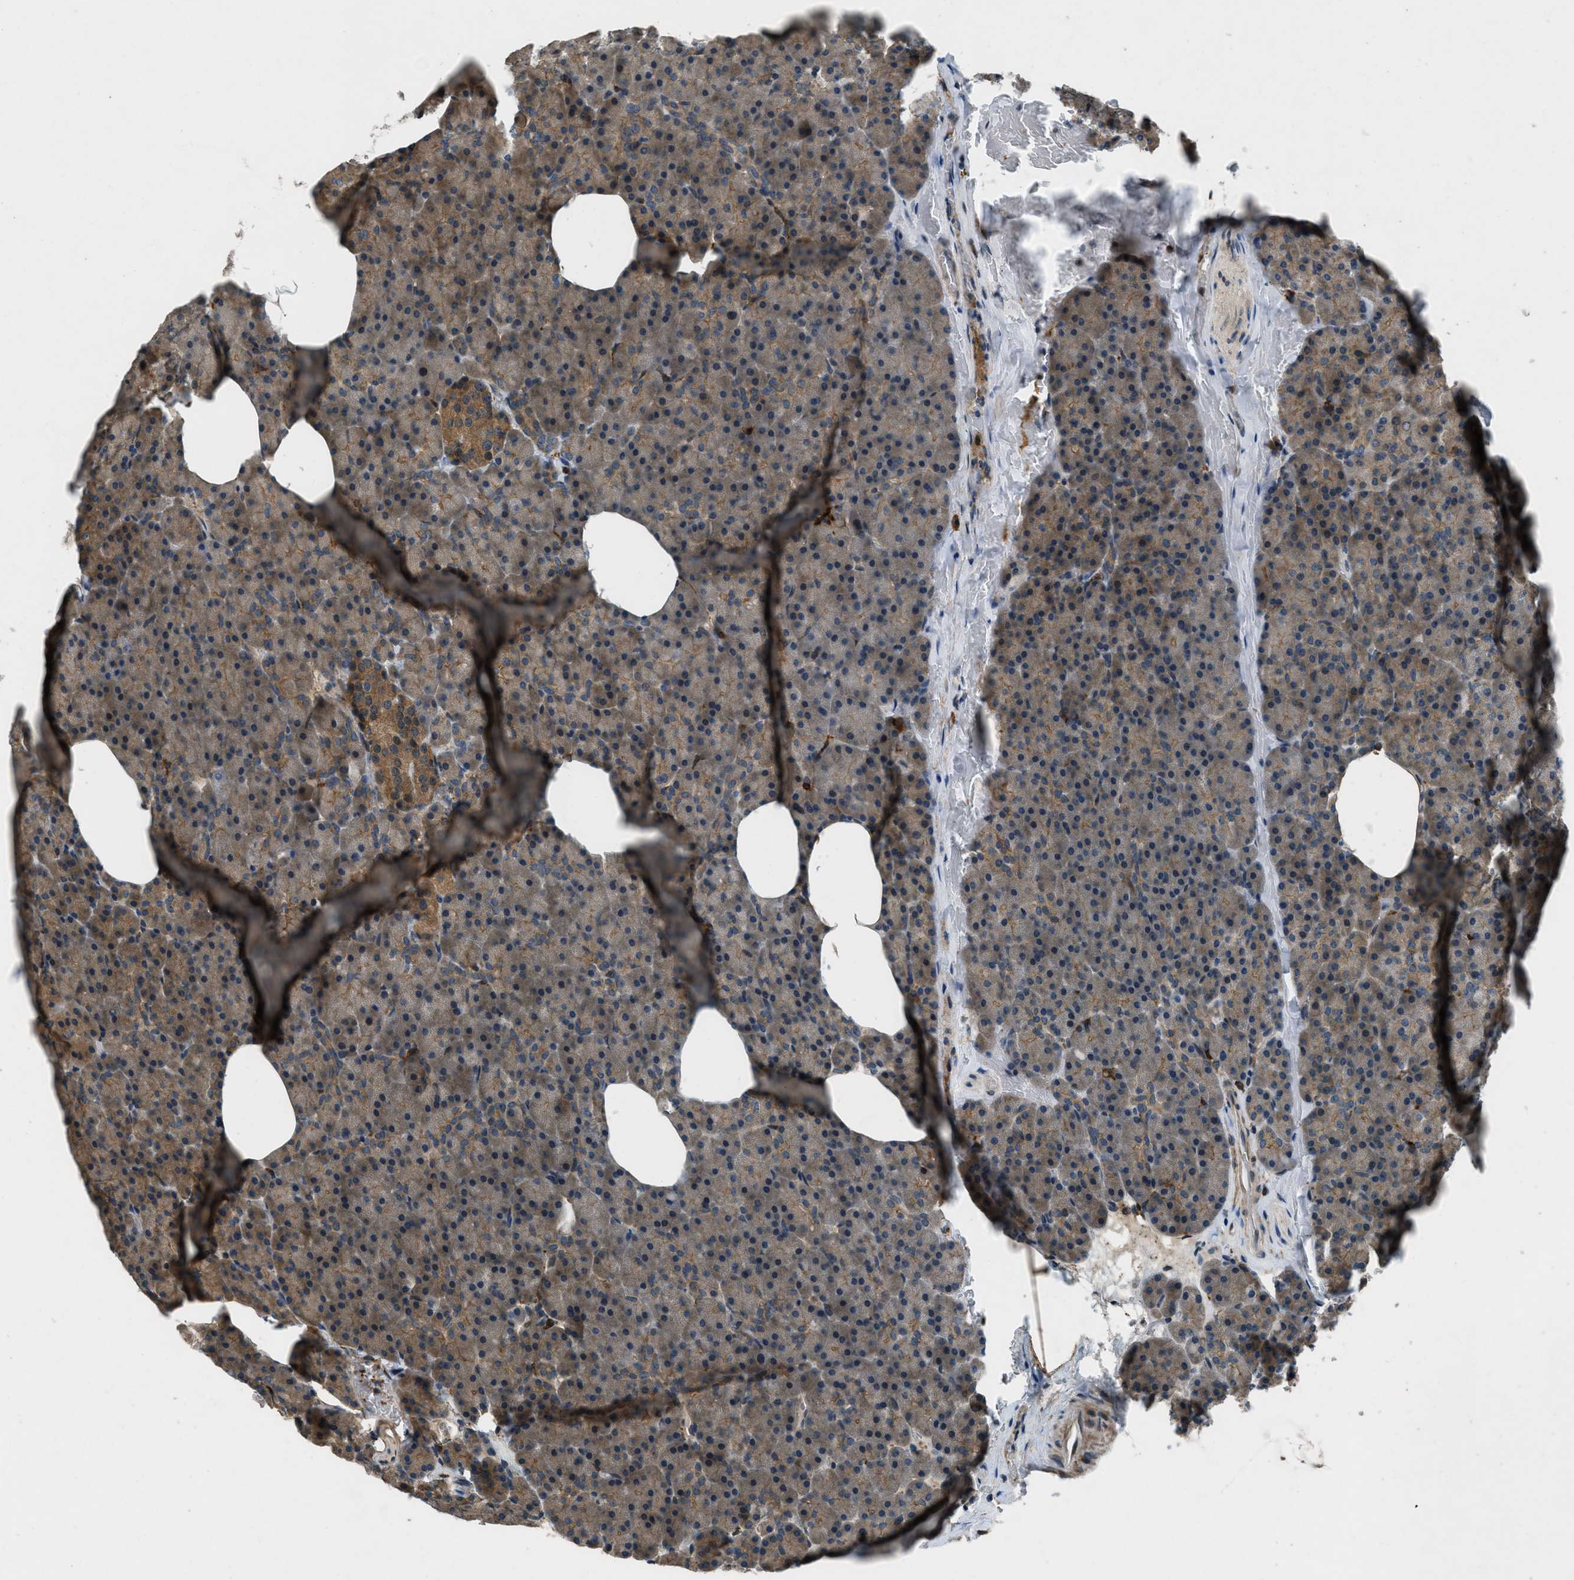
{"staining": {"intensity": "moderate", "quantity": ">75%", "location": "cytoplasmic/membranous"}, "tissue": "pancreas", "cell_type": "Exocrine glandular cells", "image_type": "normal", "snomed": [{"axis": "morphology", "description": "Normal tissue, NOS"}, {"axis": "topography", "description": "Pancreas"}], "caption": "About >75% of exocrine glandular cells in unremarkable human pancreas display moderate cytoplasmic/membranous protein expression as visualized by brown immunohistochemical staining.", "gene": "EPSTI1", "patient": {"sex": "female", "age": 35}}